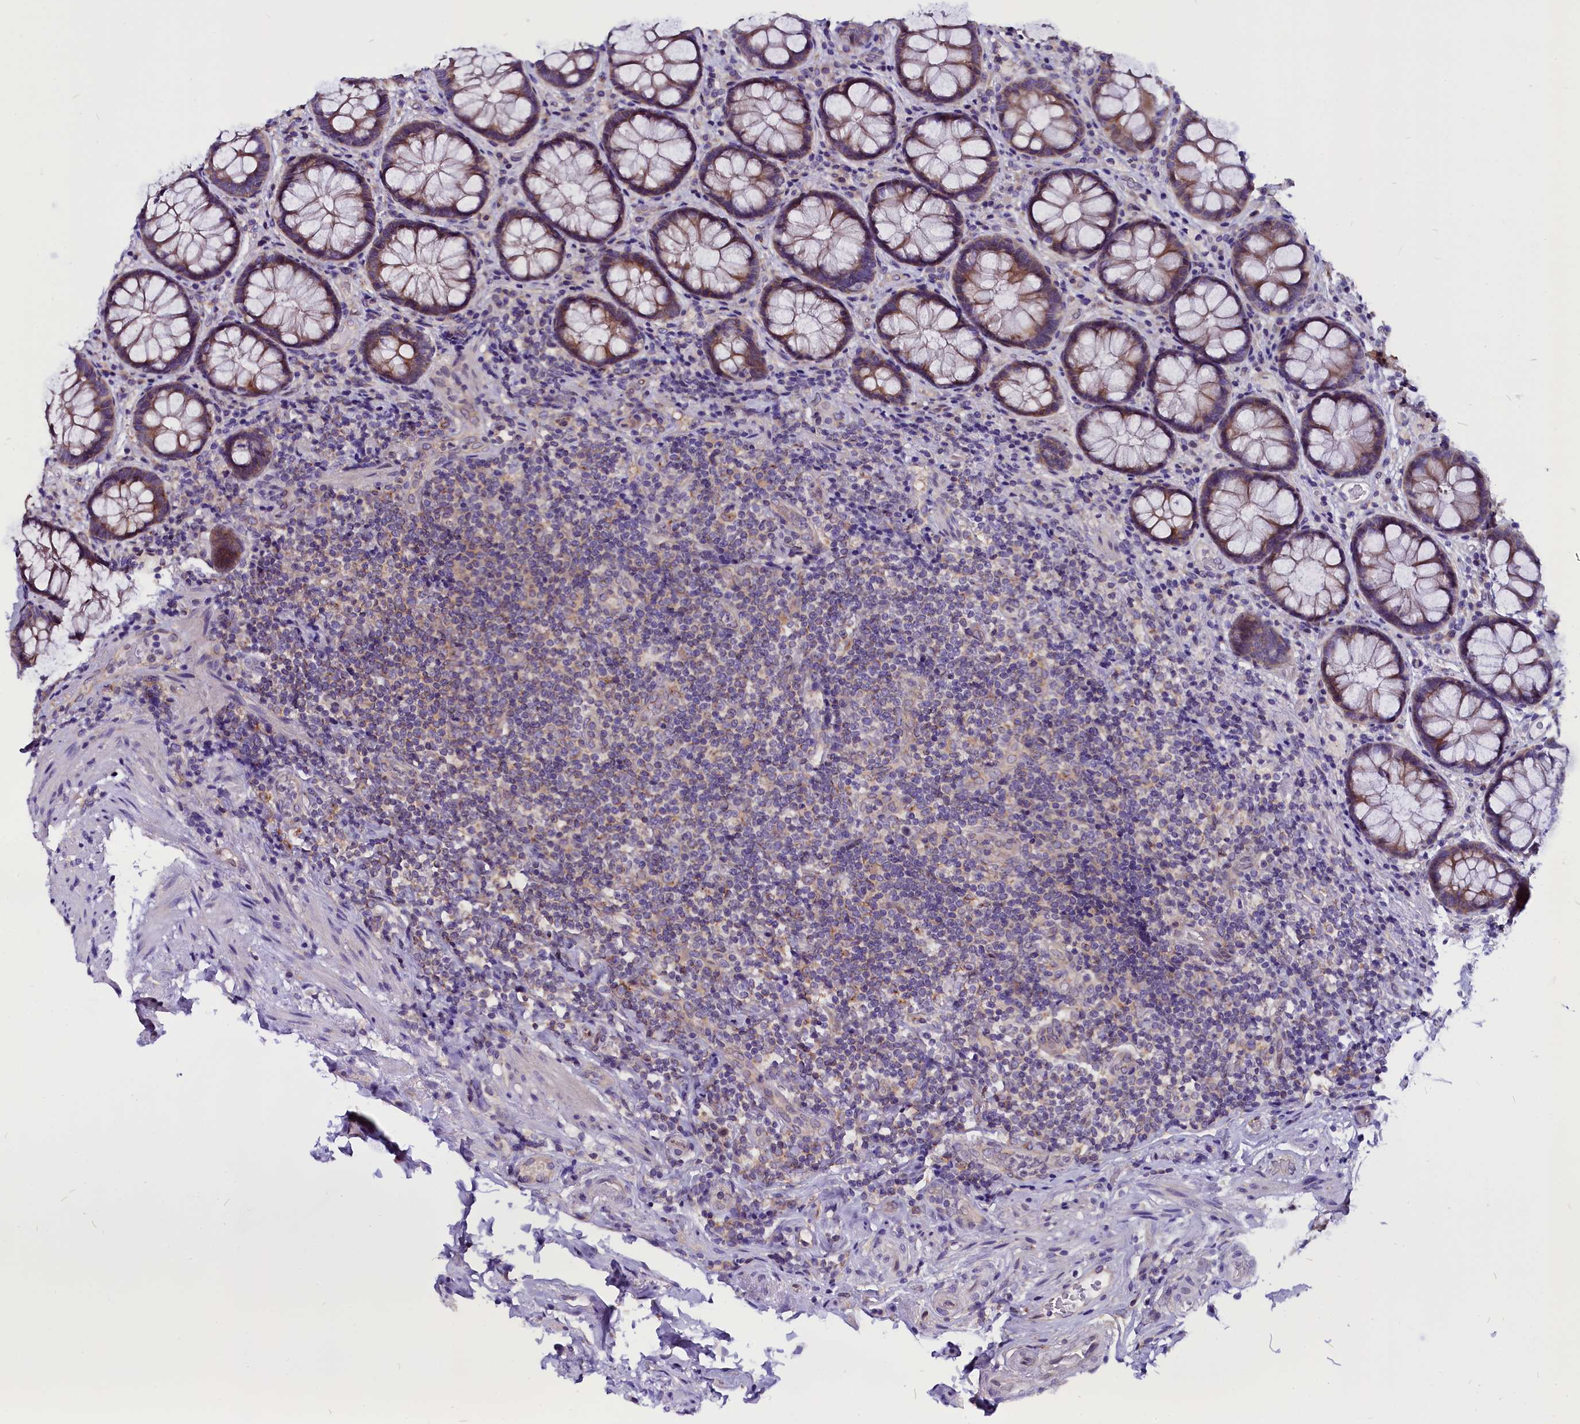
{"staining": {"intensity": "weak", "quantity": ">75%", "location": "cytoplasmic/membranous"}, "tissue": "rectum", "cell_type": "Glandular cells", "image_type": "normal", "snomed": [{"axis": "morphology", "description": "Normal tissue, NOS"}, {"axis": "topography", "description": "Rectum"}], "caption": "An IHC histopathology image of normal tissue is shown. Protein staining in brown highlights weak cytoplasmic/membranous positivity in rectum within glandular cells. (DAB (3,3'-diaminobenzidine) IHC with brightfield microscopy, high magnification).", "gene": "CEP170", "patient": {"sex": "male", "age": 83}}